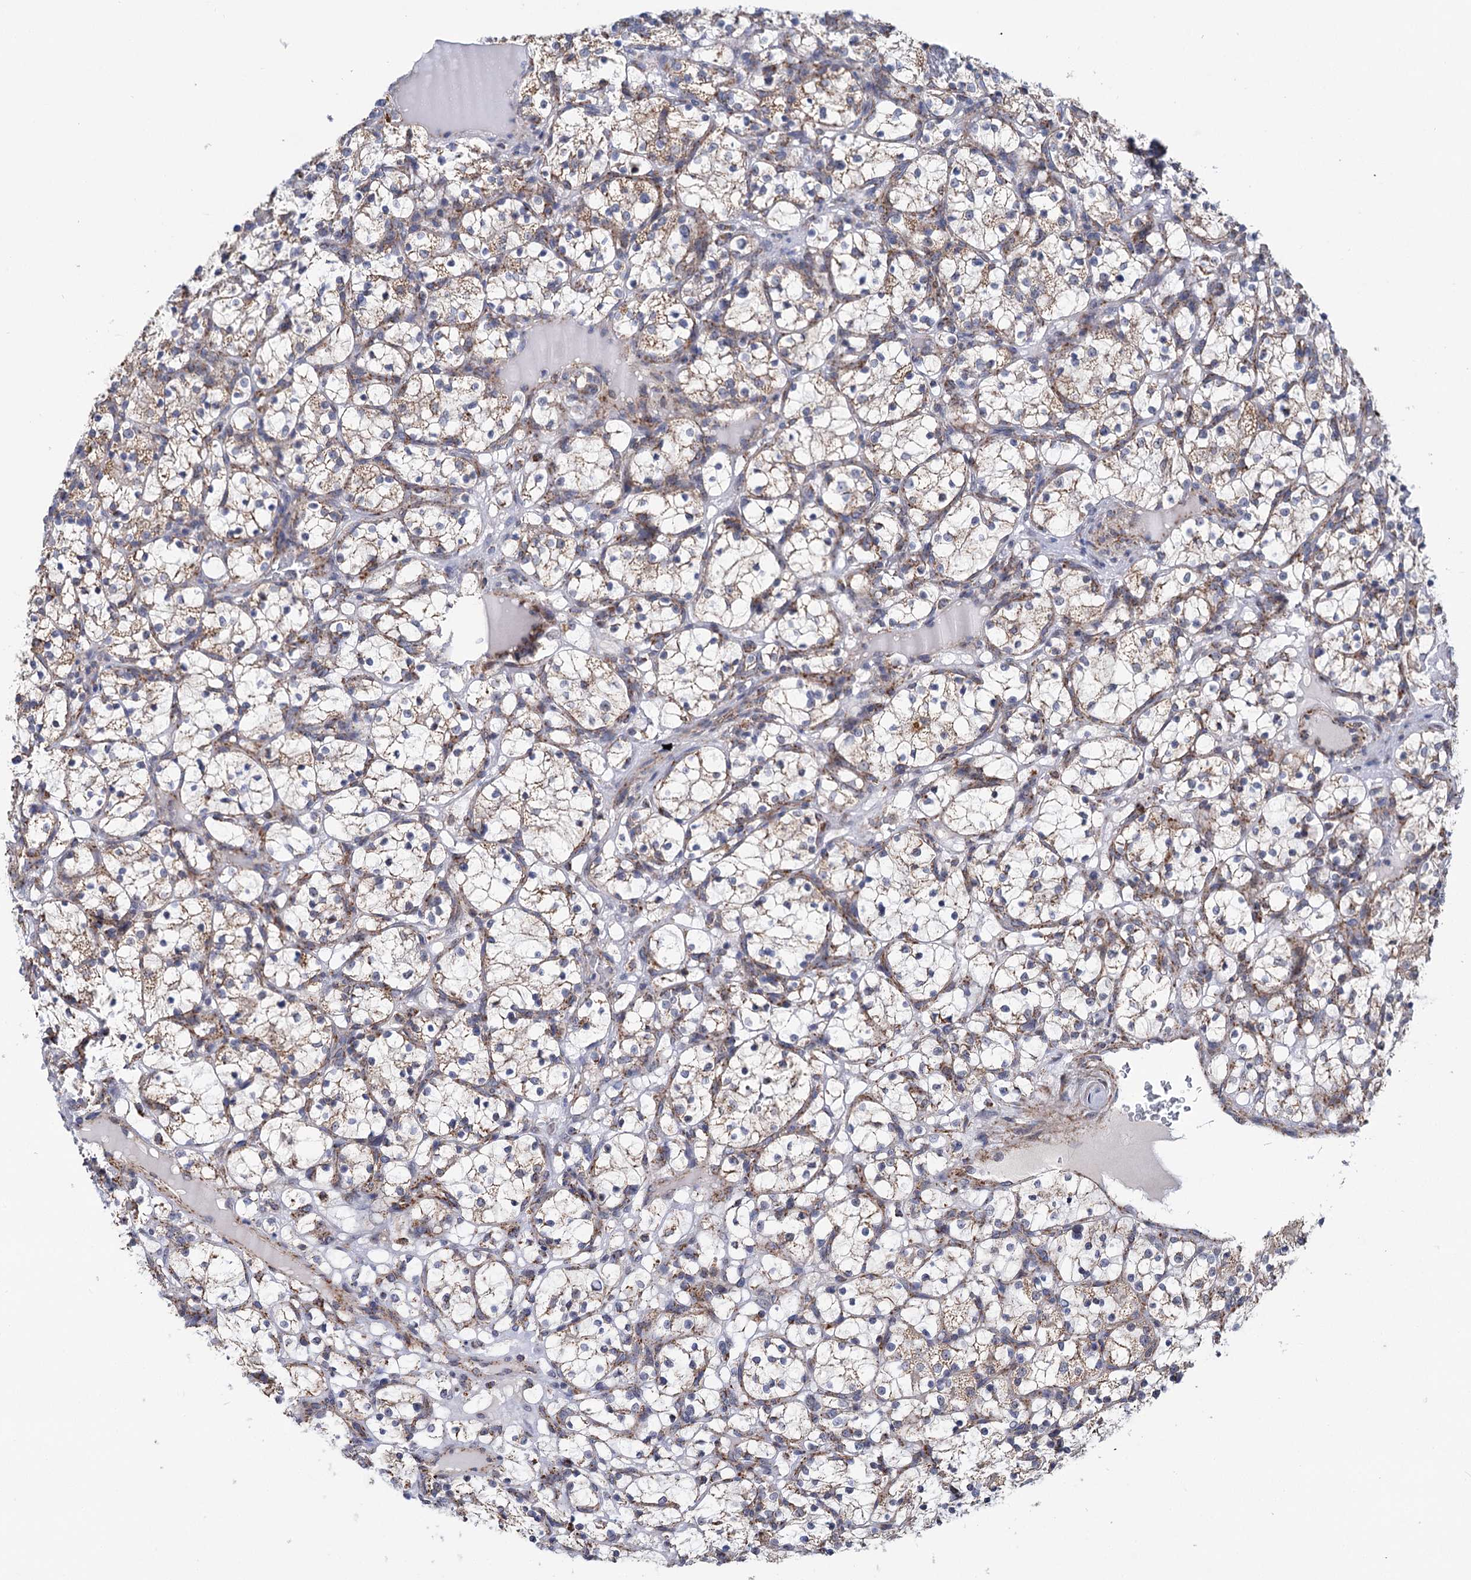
{"staining": {"intensity": "negative", "quantity": "none", "location": "none"}, "tissue": "renal cancer", "cell_type": "Tumor cells", "image_type": "cancer", "snomed": [{"axis": "morphology", "description": "Adenocarcinoma, NOS"}, {"axis": "topography", "description": "Kidney"}], "caption": "There is no significant positivity in tumor cells of adenocarcinoma (renal).", "gene": "SUCLA2", "patient": {"sex": "female", "age": 69}}